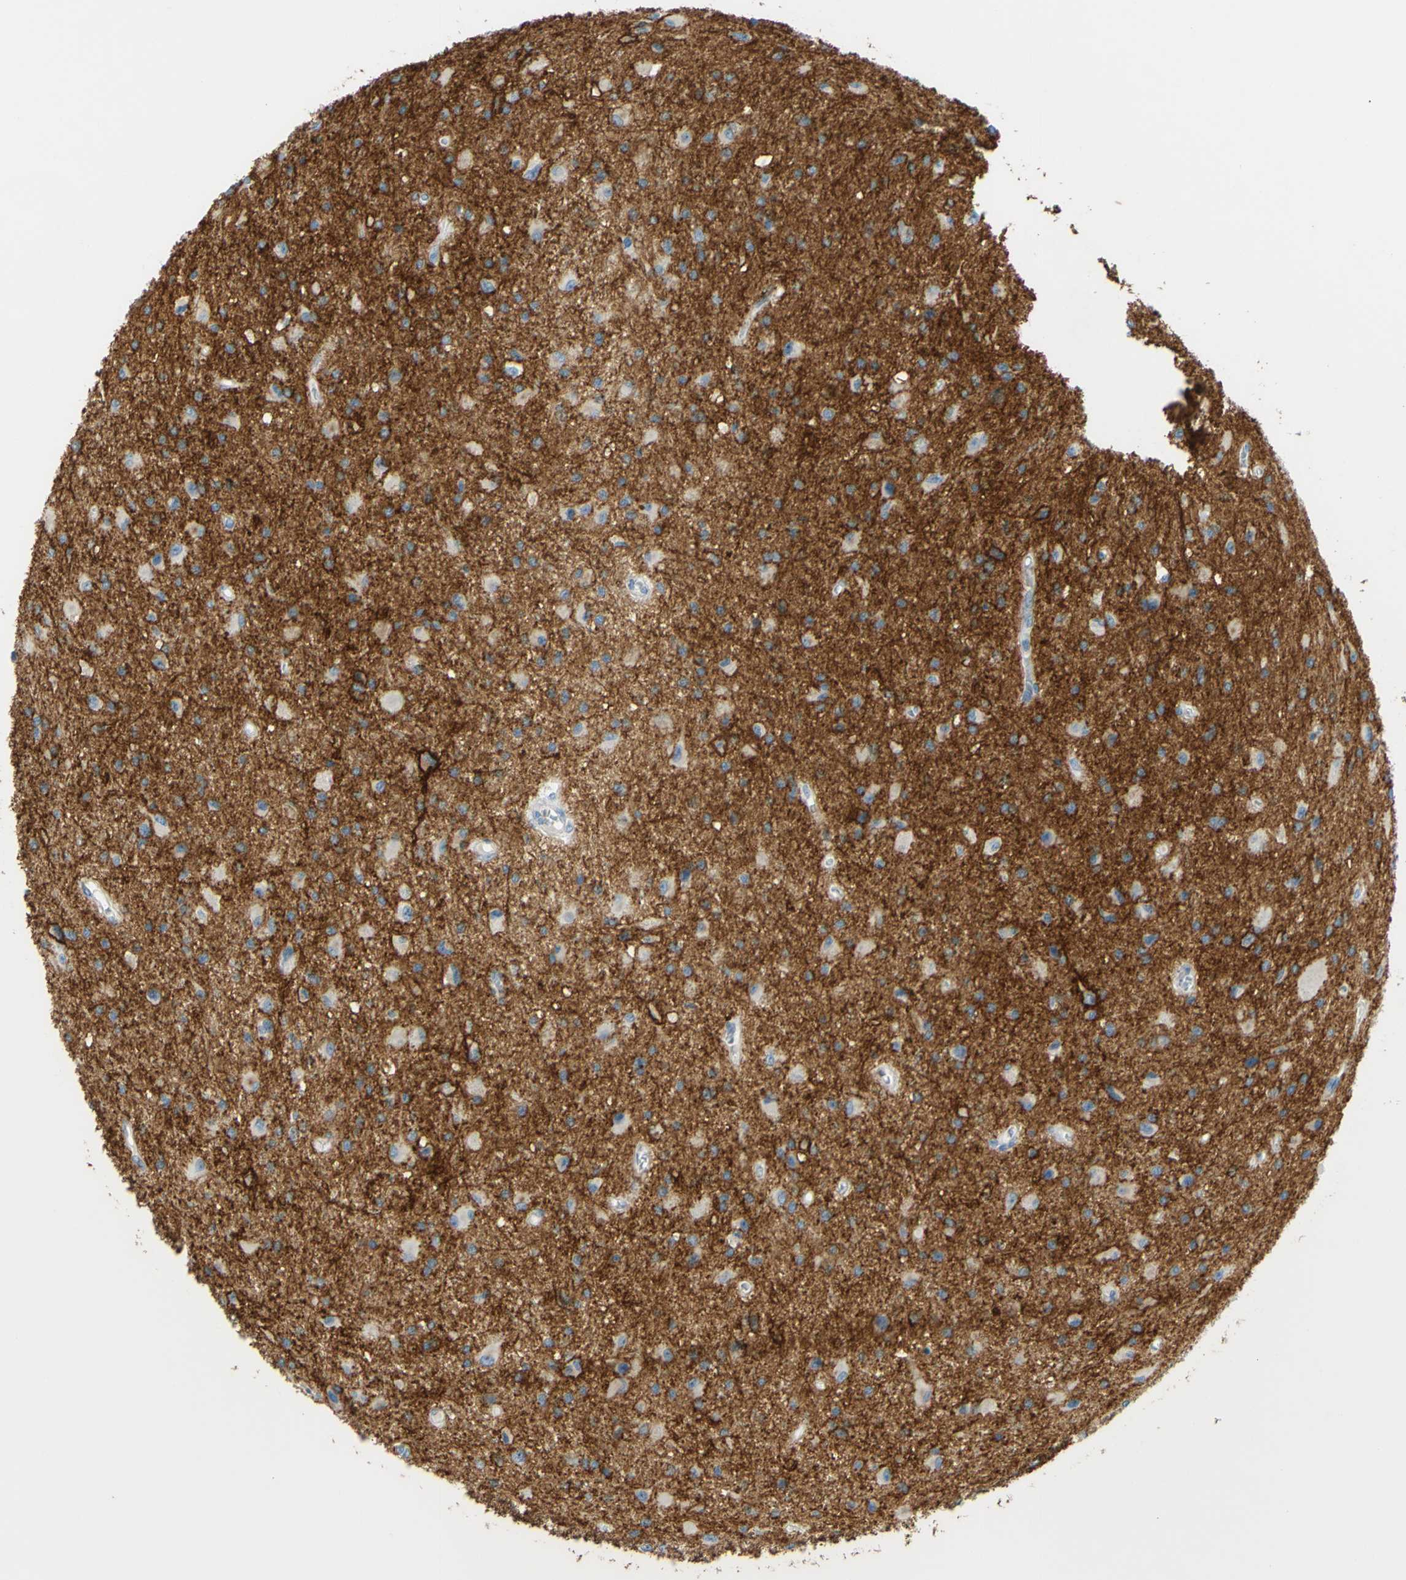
{"staining": {"intensity": "moderate", "quantity": "<25%", "location": "cytoplasmic/membranous"}, "tissue": "glioma", "cell_type": "Tumor cells", "image_type": "cancer", "snomed": [{"axis": "morphology", "description": "Glioma, malignant, Low grade"}, {"axis": "topography", "description": "Brain"}], "caption": "The image demonstrates immunohistochemical staining of glioma. There is moderate cytoplasmic/membranous expression is identified in approximately <25% of tumor cells.", "gene": "SLC1A2", "patient": {"sex": "male", "age": 58}}